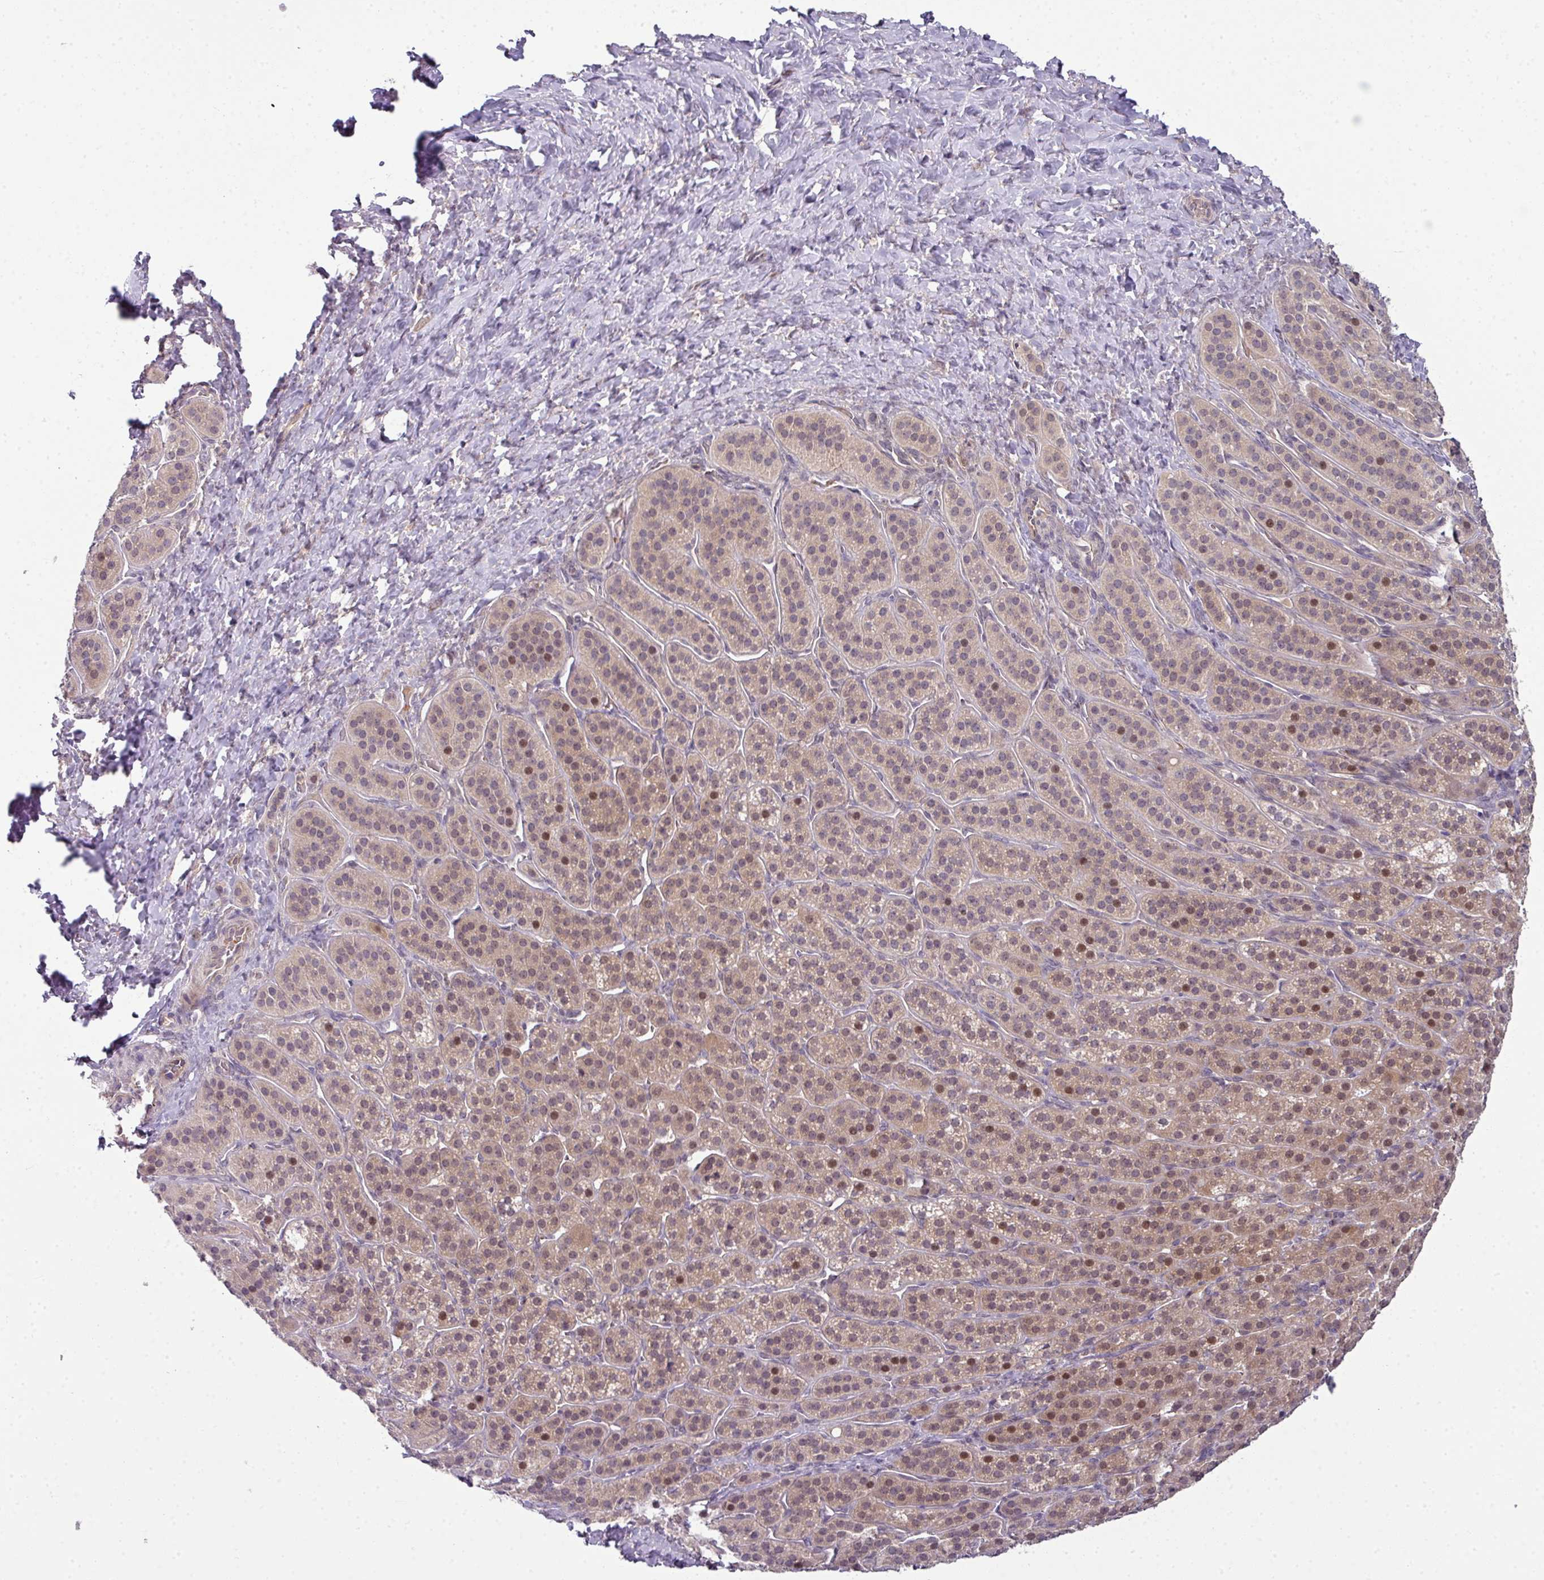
{"staining": {"intensity": "moderate", "quantity": ">75%", "location": "cytoplasmic/membranous,nuclear"}, "tissue": "adrenal gland", "cell_type": "Glandular cells", "image_type": "normal", "snomed": [{"axis": "morphology", "description": "Normal tissue, NOS"}, {"axis": "topography", "description": "Adrenal gland"}], "caption": "Immunohistochemistry of benign human adrenal gland demonstrates medium levels of moderate cytoplasmic/membranous,nuclear positivity in about >75% of glandular cells. (DAB IHC with brightfield microscopy, high magnification).", "gene": "STAT5A", "patient": {"sex": "female", "age": 41}}